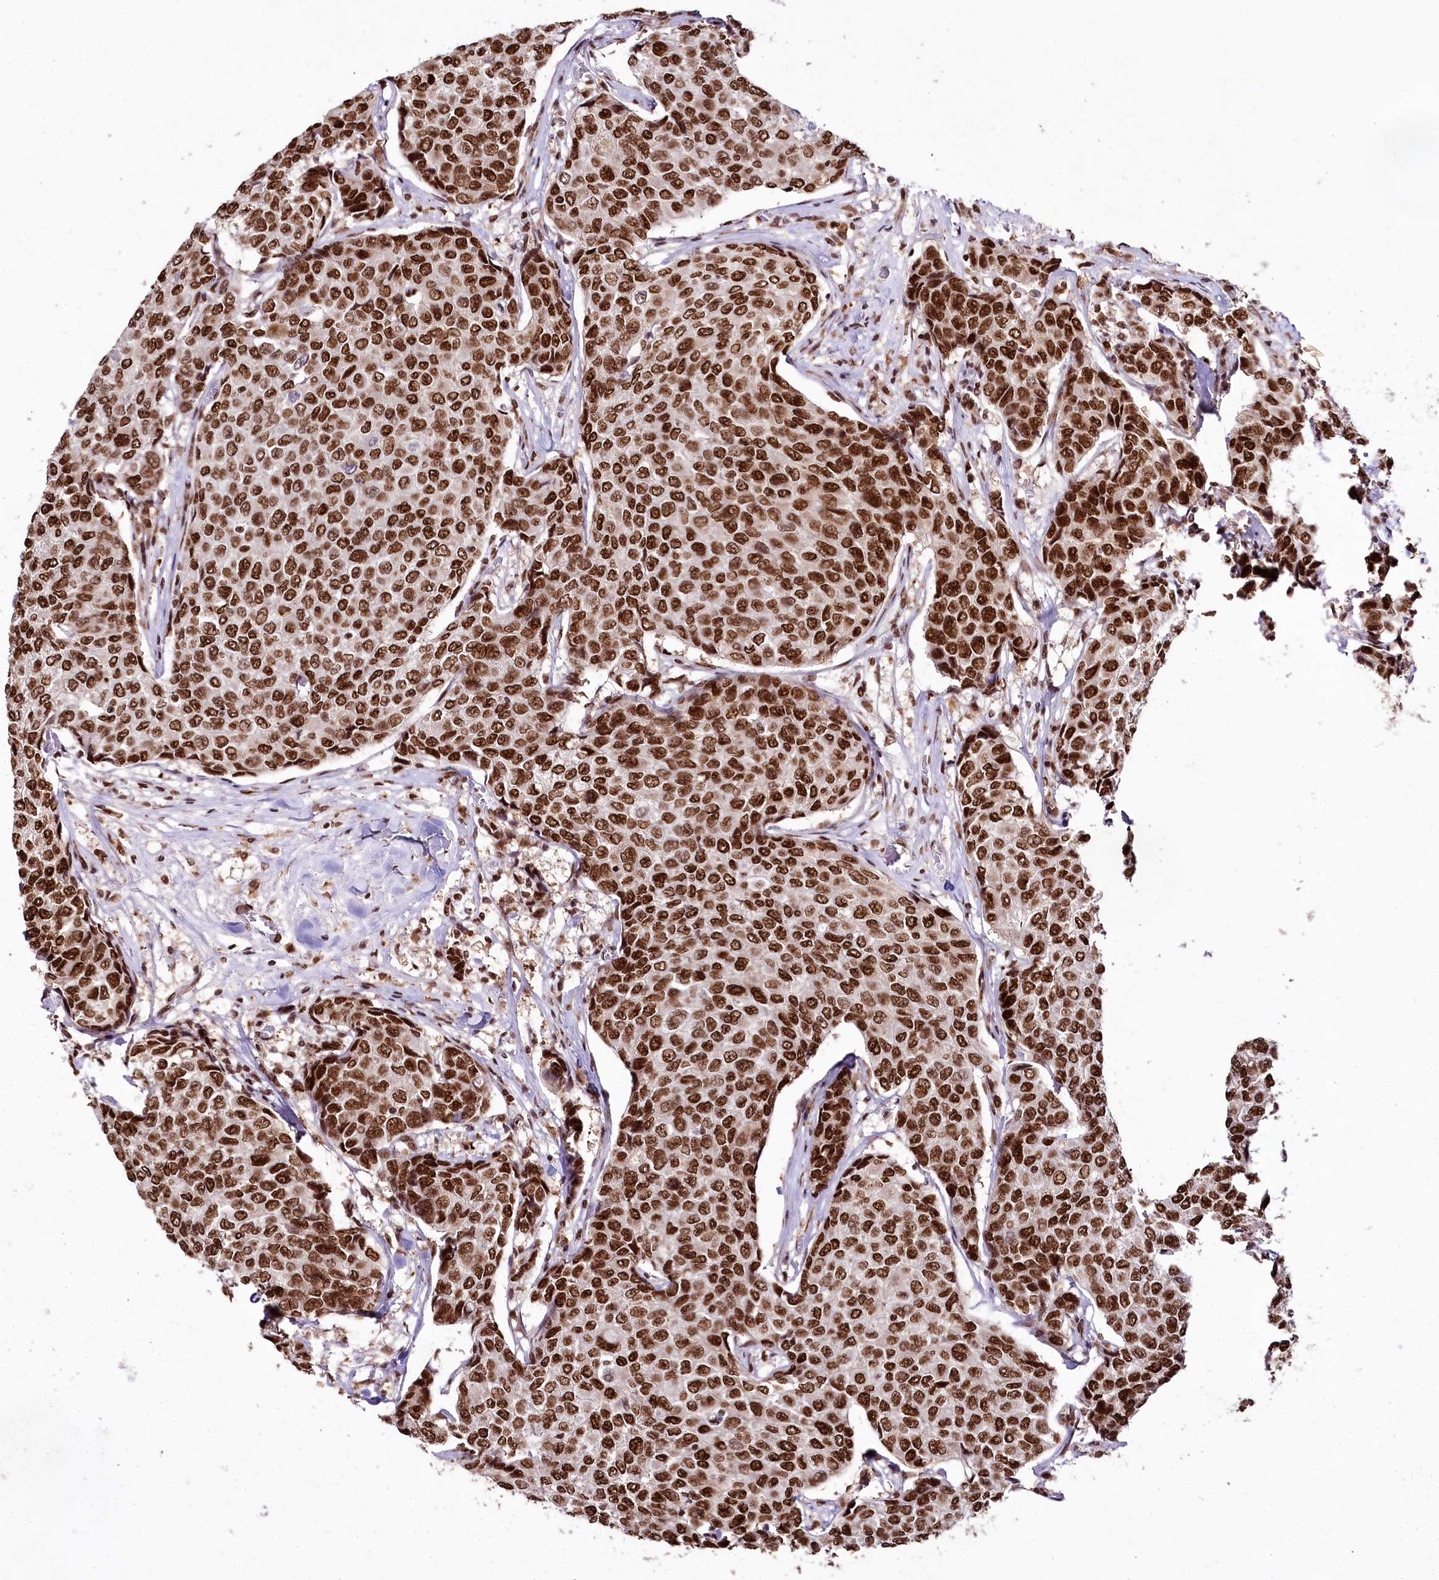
{"staining": {"intensity": "strong", "quantity": ">75%", "location": "nuclear"}, "tissue": "breast cancer", "cell_type": "Tumor cells", "image_type": "cancer", "snomed": [{"axis": "morphology", "description": "Duct carcinoma"}, {"axis": "topography", "description": "Breast"}], "caption": "Tumor cells show high levels of strong nuclear expression in approximately >75% of cells in breast intraductal carcinoma. Immunohistochemistry (ihc) stains the protein of interest in brown and the nuclei are stained blue.", "gene": "SMARCE1", "patient": {"sex": "female", "age": 55}}